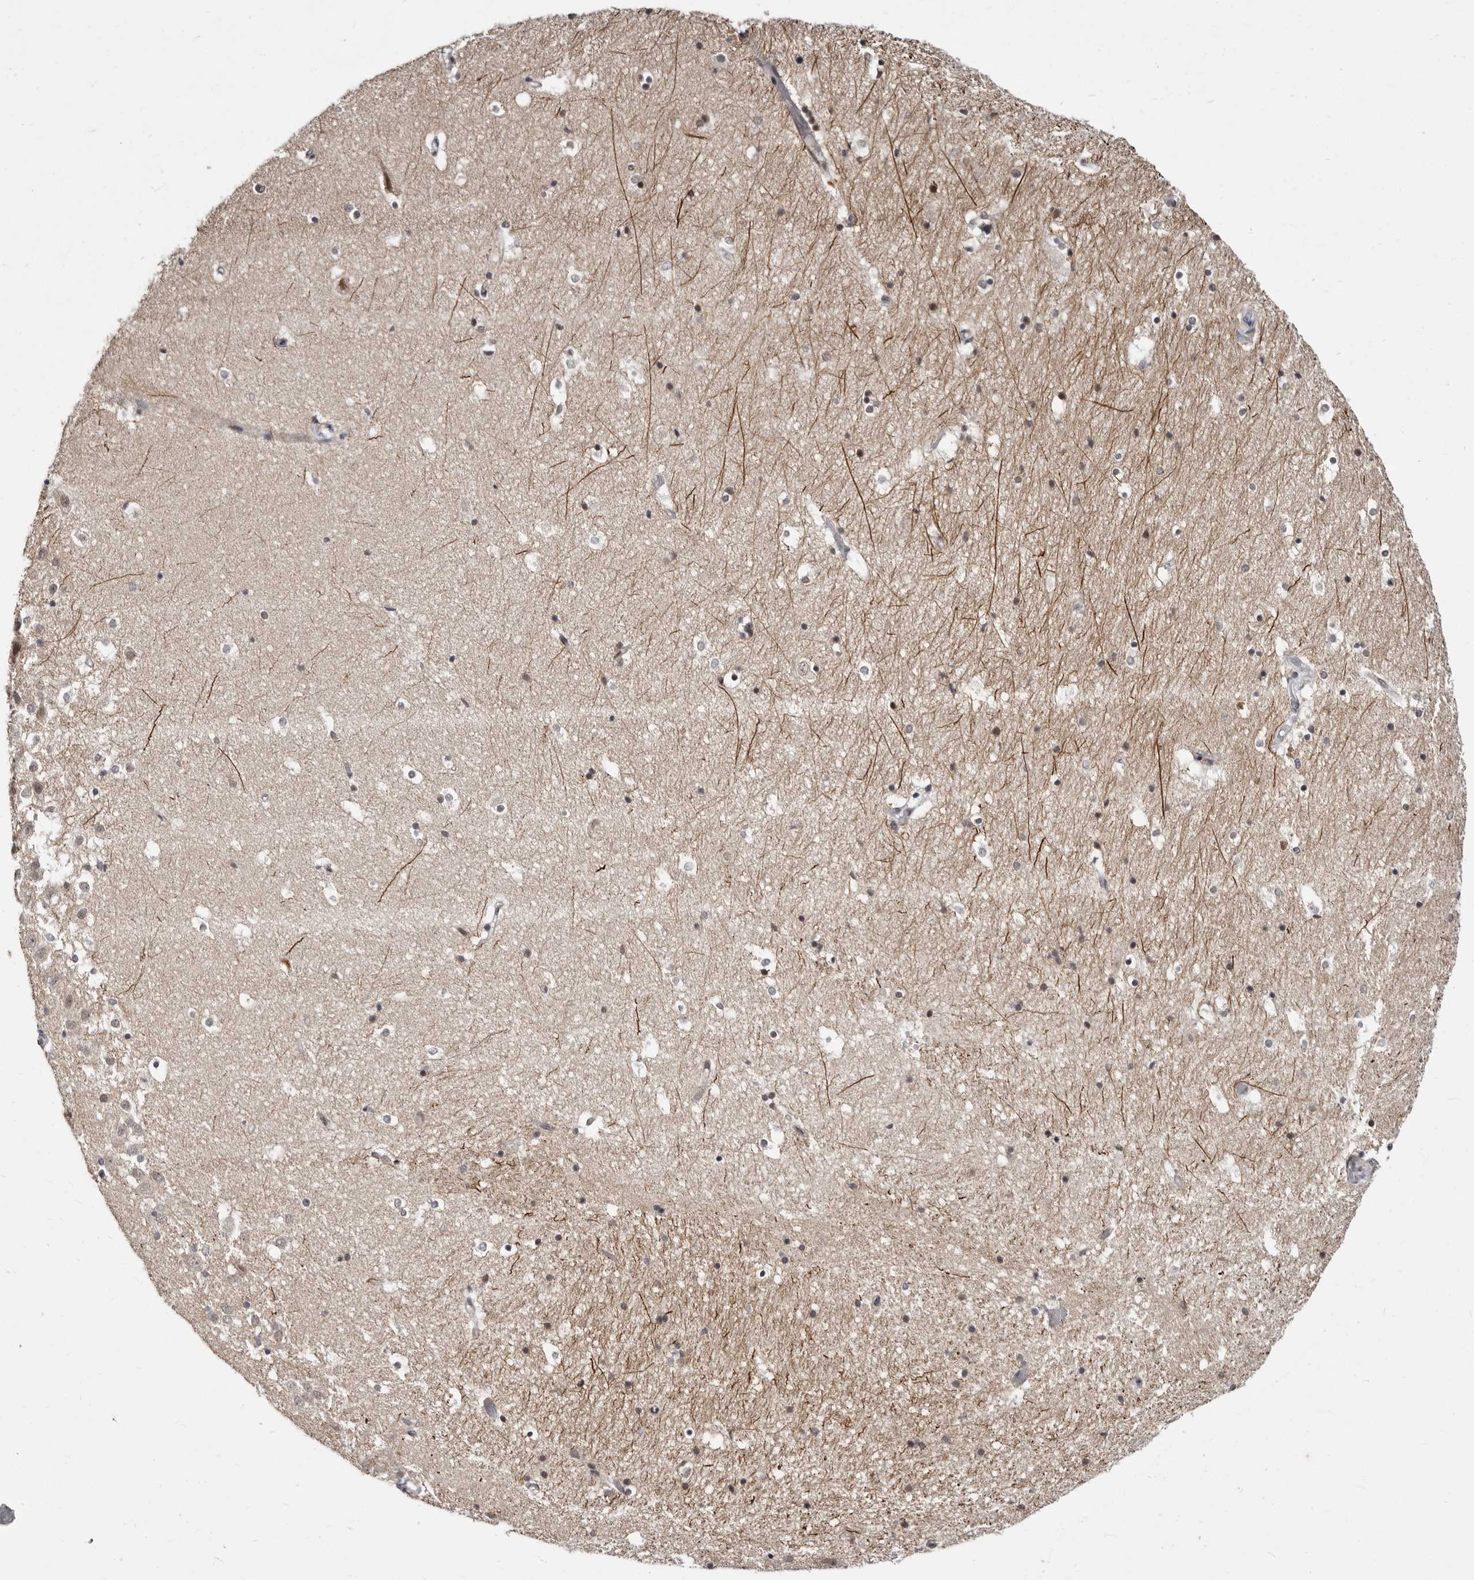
{"staining": {"intensity": "moderate", "quantity": "<25%", "location": "nuclear"}, "tissue": "hippocampus", "cell_type": "Glial cells", "image_type": "normal", "snomed": [{"axis": "morphology", "description": "Normal tissue, NOS"}, {"axis": "topography", "description": "Hippocampus"}], "caption": "This micrograph exhibits immunohistochemistry (IHC) staining of normal hippocampus, with low moderate nuclear staining in approximately <25% of glial cells.", "gene": "KLHL4", "patient": {"sex": "female", "age": 52}}